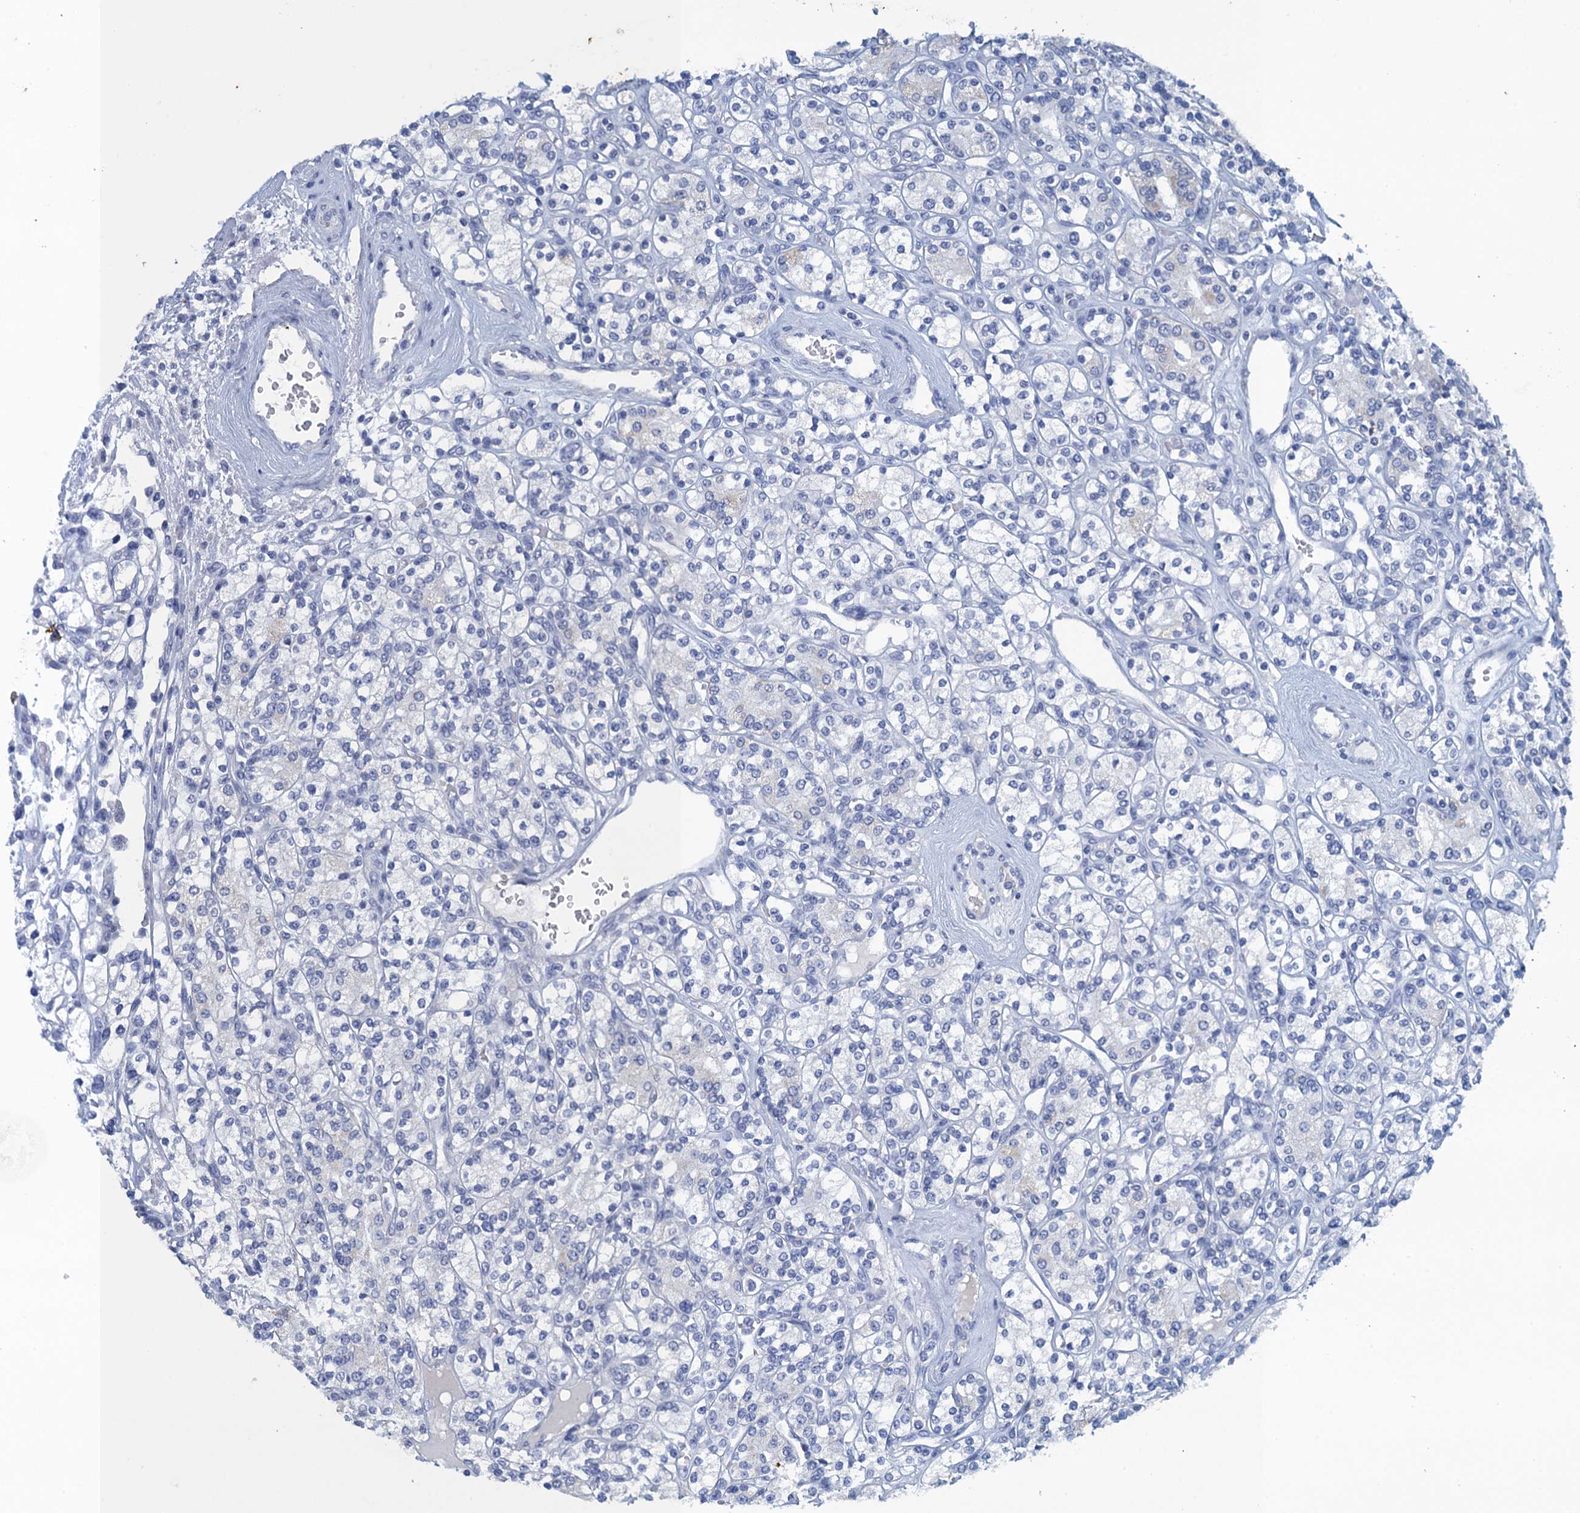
{"staining": {"intensity": "negative", "quantity": "none", "location": "none"}, "tissue": "renal cancer", "cell_type": "Tumor cells", "image_type": "cancer", "snomed": [{"axis": "morphology", "description": "Adenocarcinoma, NOS"}, {"axis": "topography", "description": "Kidney"}], "caption": "High power microscopy image of an immunohistochemistry histopathology image of renal cancer, revealing no significant staining in tumor cells.", "gene": "SCEL", "patient": {"sex": "male", "age": 77}}